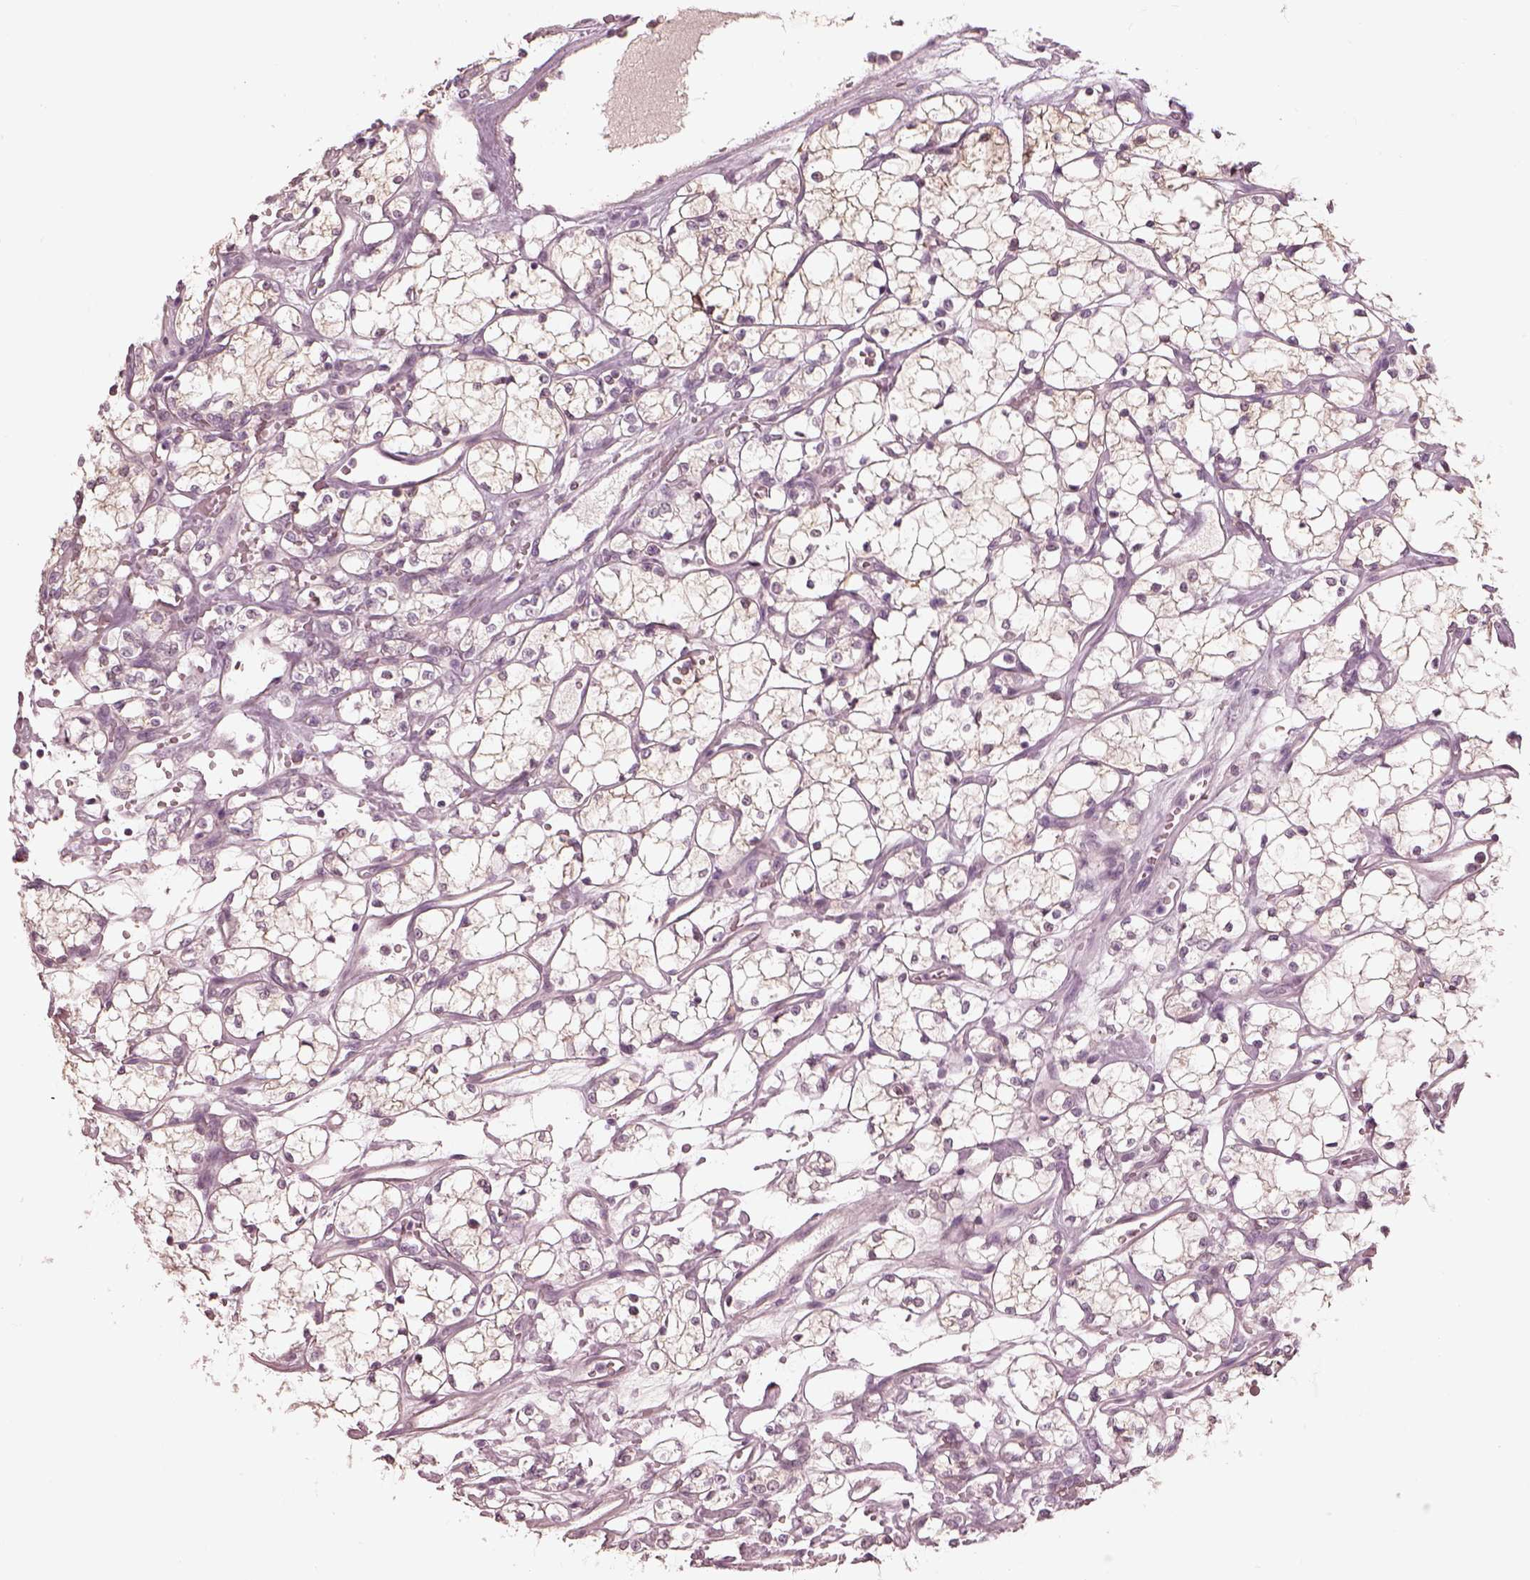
{"staining": {"intensity": "negative", "quantity": "none", "location": "none"}, "tissue": "renal cancer", "cell_type": "Tumor cells", "image_type": "cancer", "snomed": [{"axis": "morphology", "description": "Adenocarcinoma, NOS"}, {"axis": "topography", "description": "Kidney"}], "caption": "This is an IHC micrograph of human renal adenocarcinoma. There is no expression in tumor cells.", "gene": "EGR4", "patient": {"sex": "female", "age": 69}}